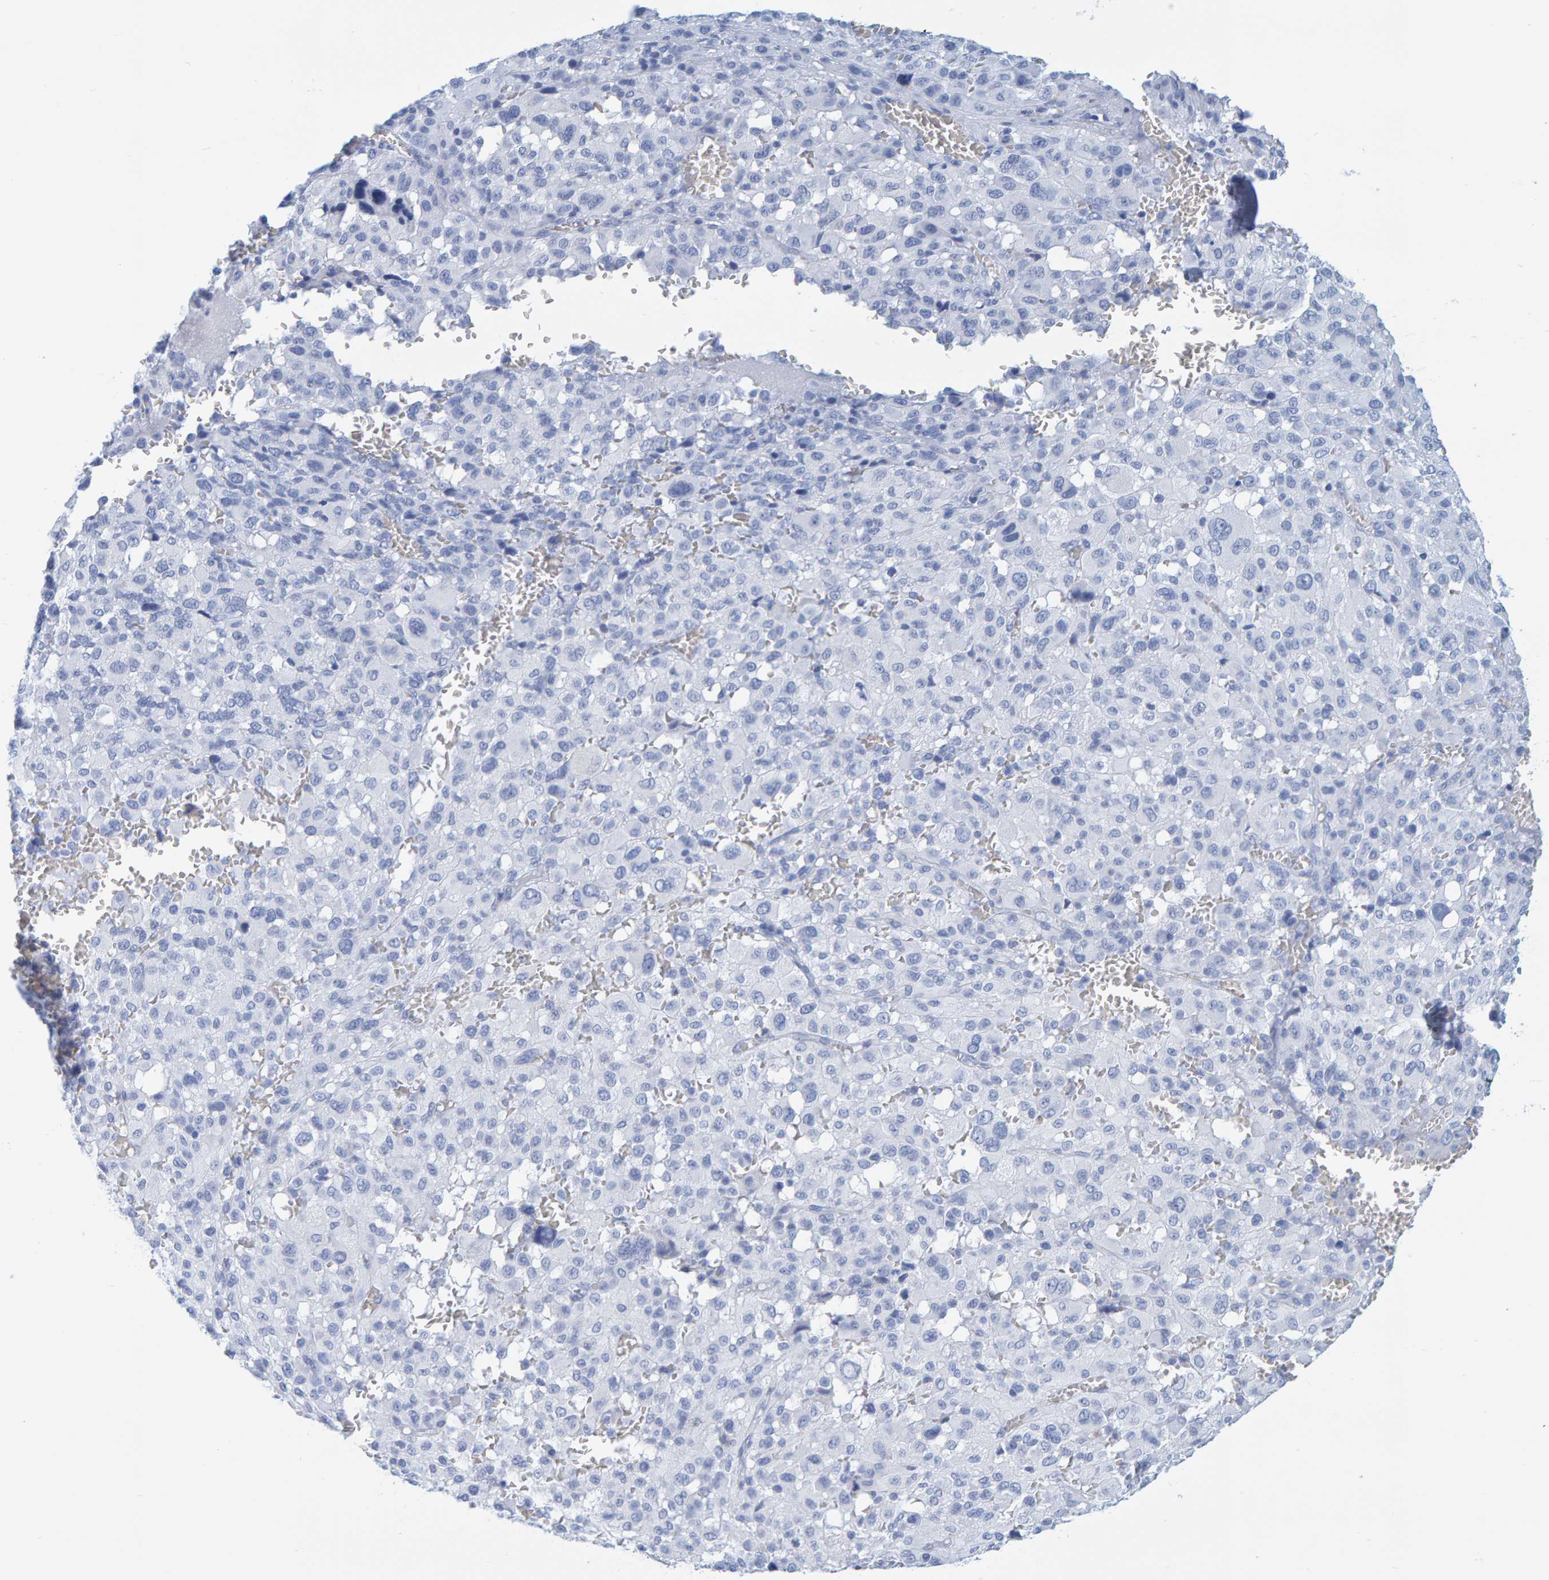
{"staining": {"intensity": "negative", "quantity": "none", "location": "none"}, "tissue": "melanoma", "cell_type": "Tumor cells", "image_type": "cancer", "snomed": [{"axis": "morphology", "description": "Malignant melanoma, Metastatic site"}, {"axis": "topography", "description": "Skin"}], "caption": "DAB immunohistochemical staining of malignant melanoma (metastatic site) shows no significant expression in tumor cells.", "gene": "SFTPC", "patient": {"sex": "female", "age": 74}}